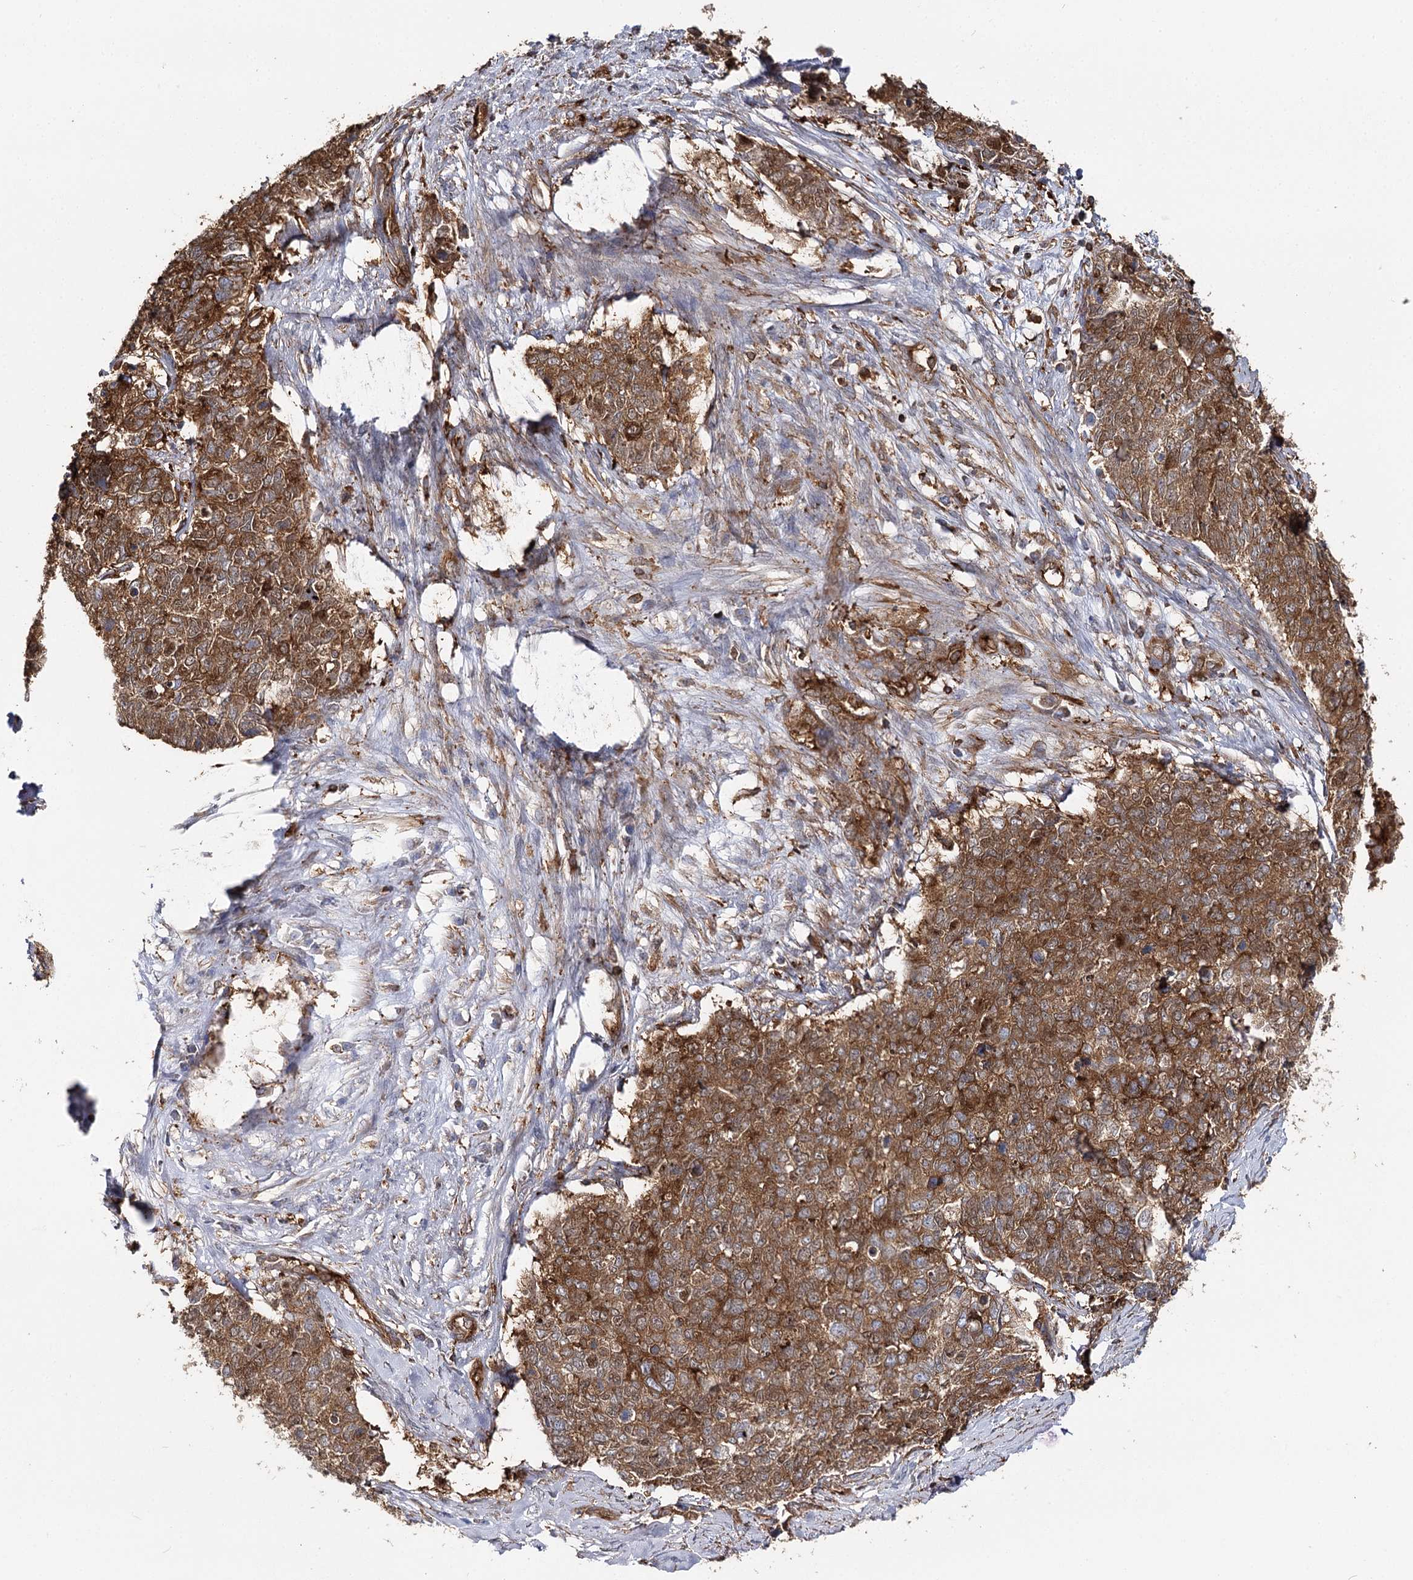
{"staining": {"intensity": "moderate", "quantity": ">75%", "location": "cytoplasmic/membranous"}, "tissue": "cervical cancer", "cell_type": "Tumor cells", "image_type": "cancer", "snomed": [{"axis": "morphology", "description": "Squamous cell carcinoma, NOS"}, {"axis": "topography", "description": "Cervix"}], "caption": "DAB immunohistochemical staining of squamous cell carcinoma (cervical) shows moderate cytoplasmic/membranous protein positivity in approximately >75% of tumor cells. (DAB IHC, brown staining for protein, blue staining for nuclei).", "gene": "SEC24B", "patient": {"sex": "female", "age": 63}}